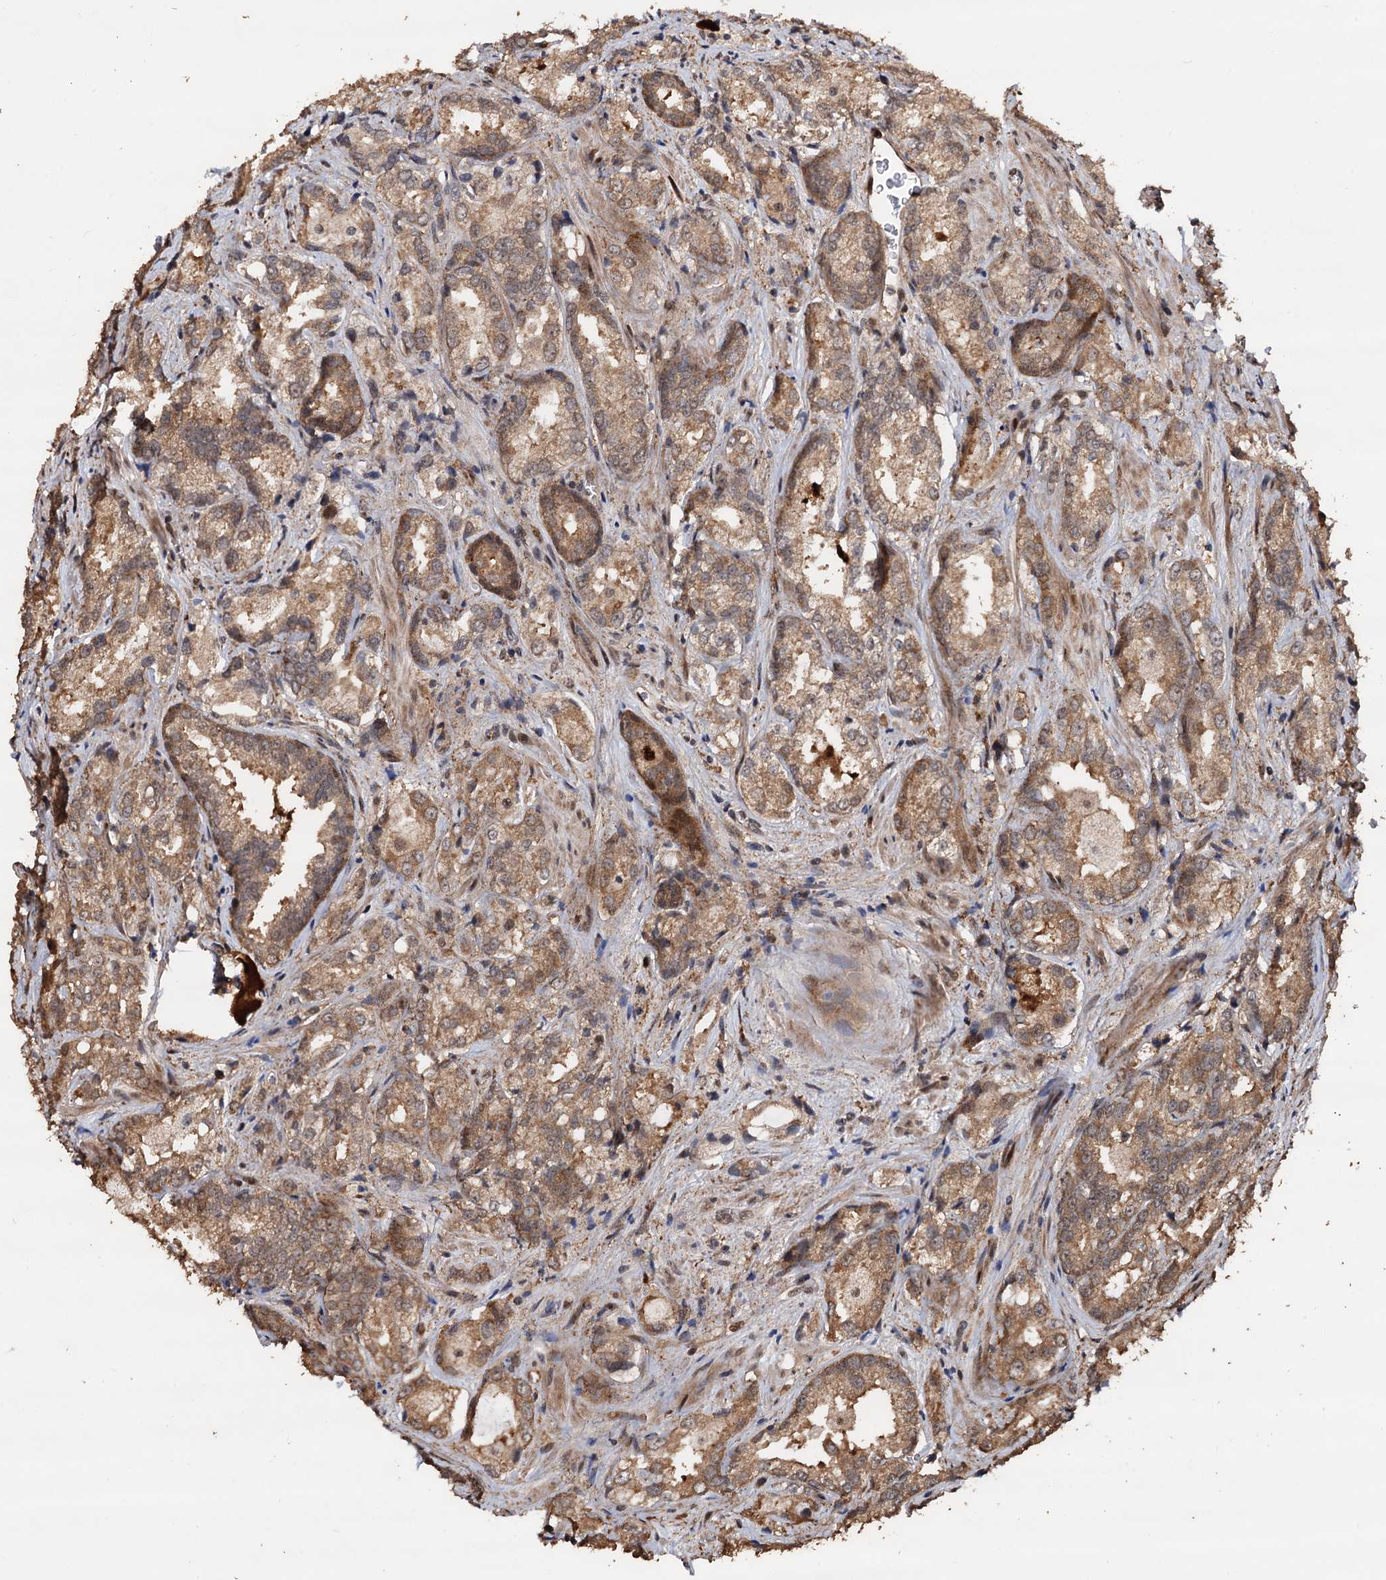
{"staining": {"intensity": "moderate", "quantity": ">75%", "location": "cytoplasmic/membranous,nuclear"}, "tissue": "prostate cancer", "cell_type": "Tumor cells", "image_type": "cancer", "snomed": [{"axis": "morphology", "description": "Adenocarcinoma, Low grade"}, {"axis": "topography", "description": "Prostate"}], "caption": "A brown stain labels moderate cytoplasmic/membranous and nuclear staining of a protein in prostate cancer tumor cells. (IHC, brightfield microscopy, high magnification).", "gene": "PIGB", "patient": {"sex": "male", "age": 47}}